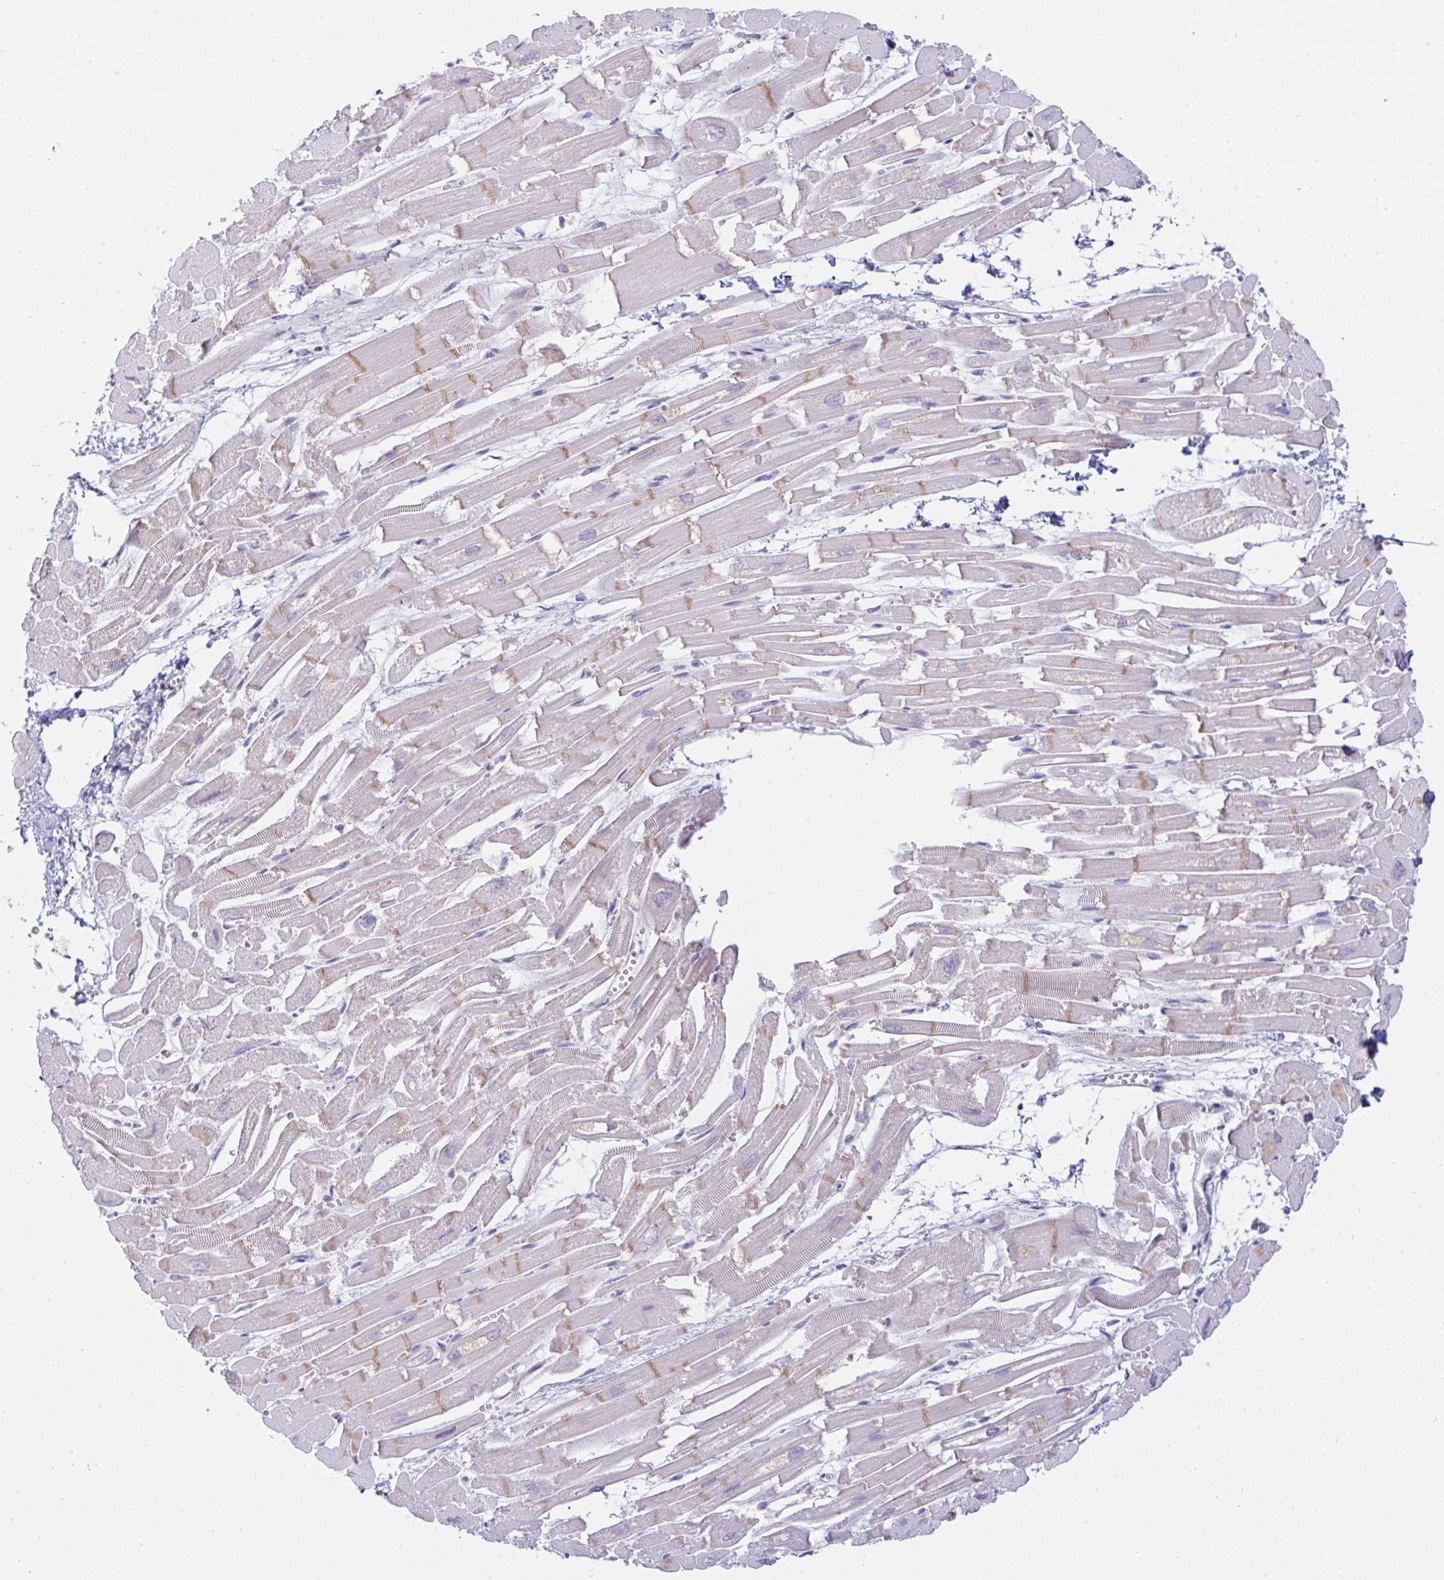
{"staining": {"intensity": "weak", "quantity": ">75%", "location": "cytoplasmic/membranous"}, "tissue": "heart muscle", "cell_type": "Cardiomyocytes", "image_type": "normal", "snomed": [{"axis": "morphology", "description": "Normal tissue, NOS"}, {"axis": "topography", "description": "Heart"}], "caption": "DAB (3,3'-diaminobenzidine) immunohistochemical staining of normal human heart muscle displays weak cytoplasmic/membranous protein expression in about >75% of cardiomyocytes. (brown staining indicates protein expression, while blue staining denotes nuclei).", "gene": "DERL2", "patient": {"sex": "male", "age": 54}}